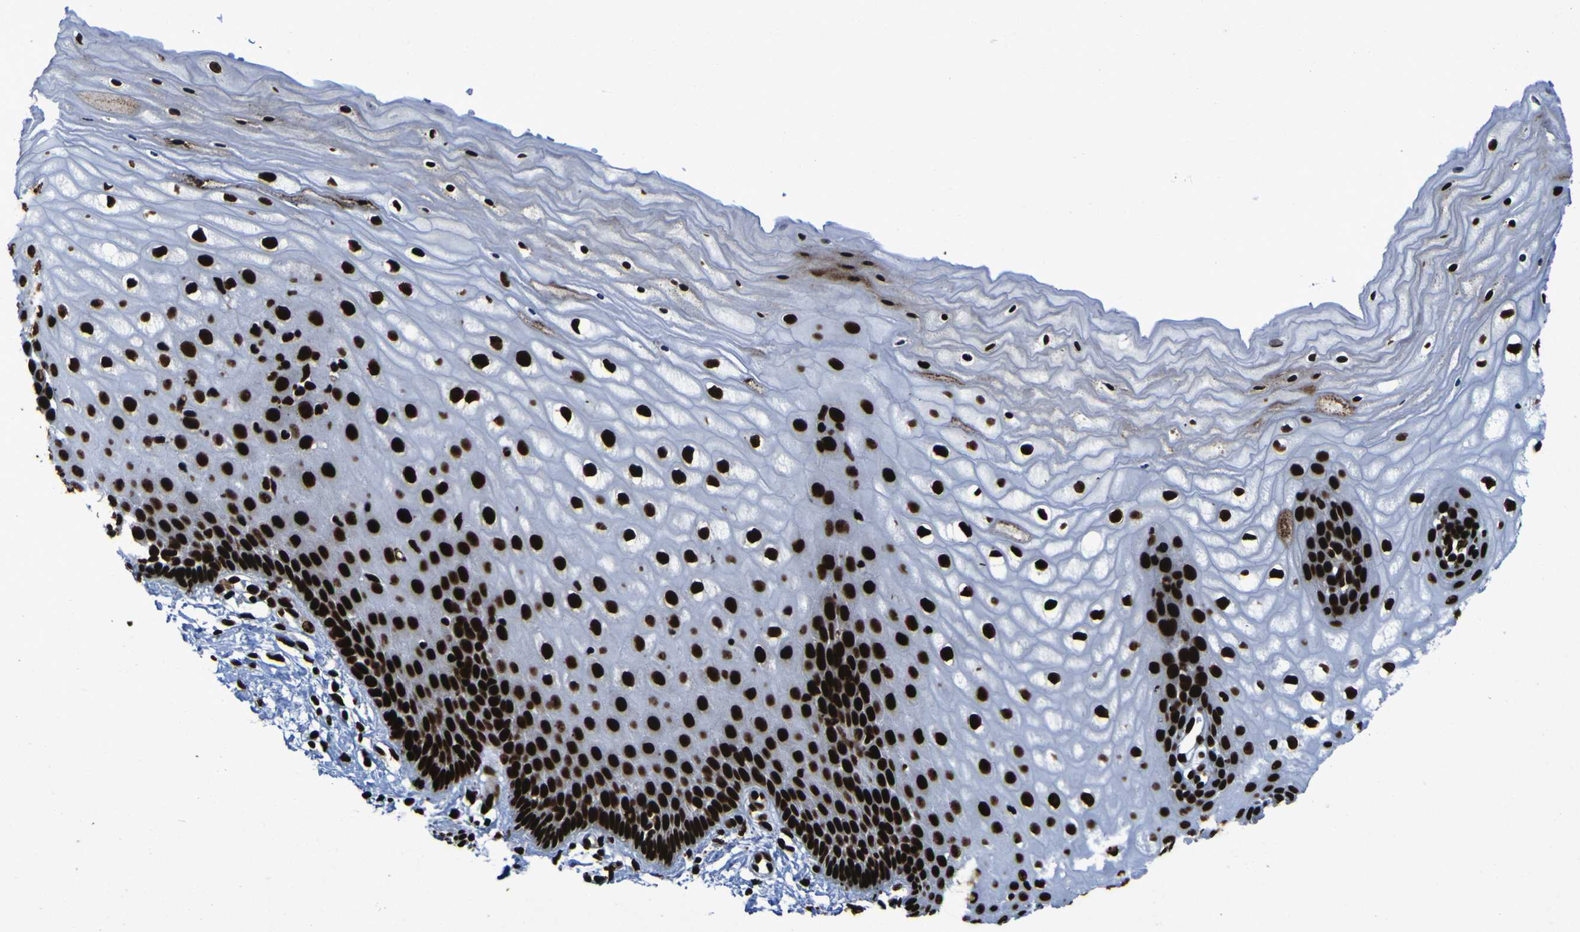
{"staining": {"intensity": "strong", "quantity": ">75%", "location": "nuclear"}, "tissue": "cervix", "cell_type": "Squamous epithelial cells", "image_type": "normal", "snomed": [{"axis": "morphology", "description": "Normal tissue, NOS"}, {"axis": "topography", "description": "Cervix"}], "caption": "Strong nuclear expression is seen in about >75% of squamous epithelial cells in normal cervix. Immunohistochemistry stains the protein of interest in brown and the nuclei are stained blue.", "gene": "NPM1", "patient": {"sex": "female", "age": 55}}